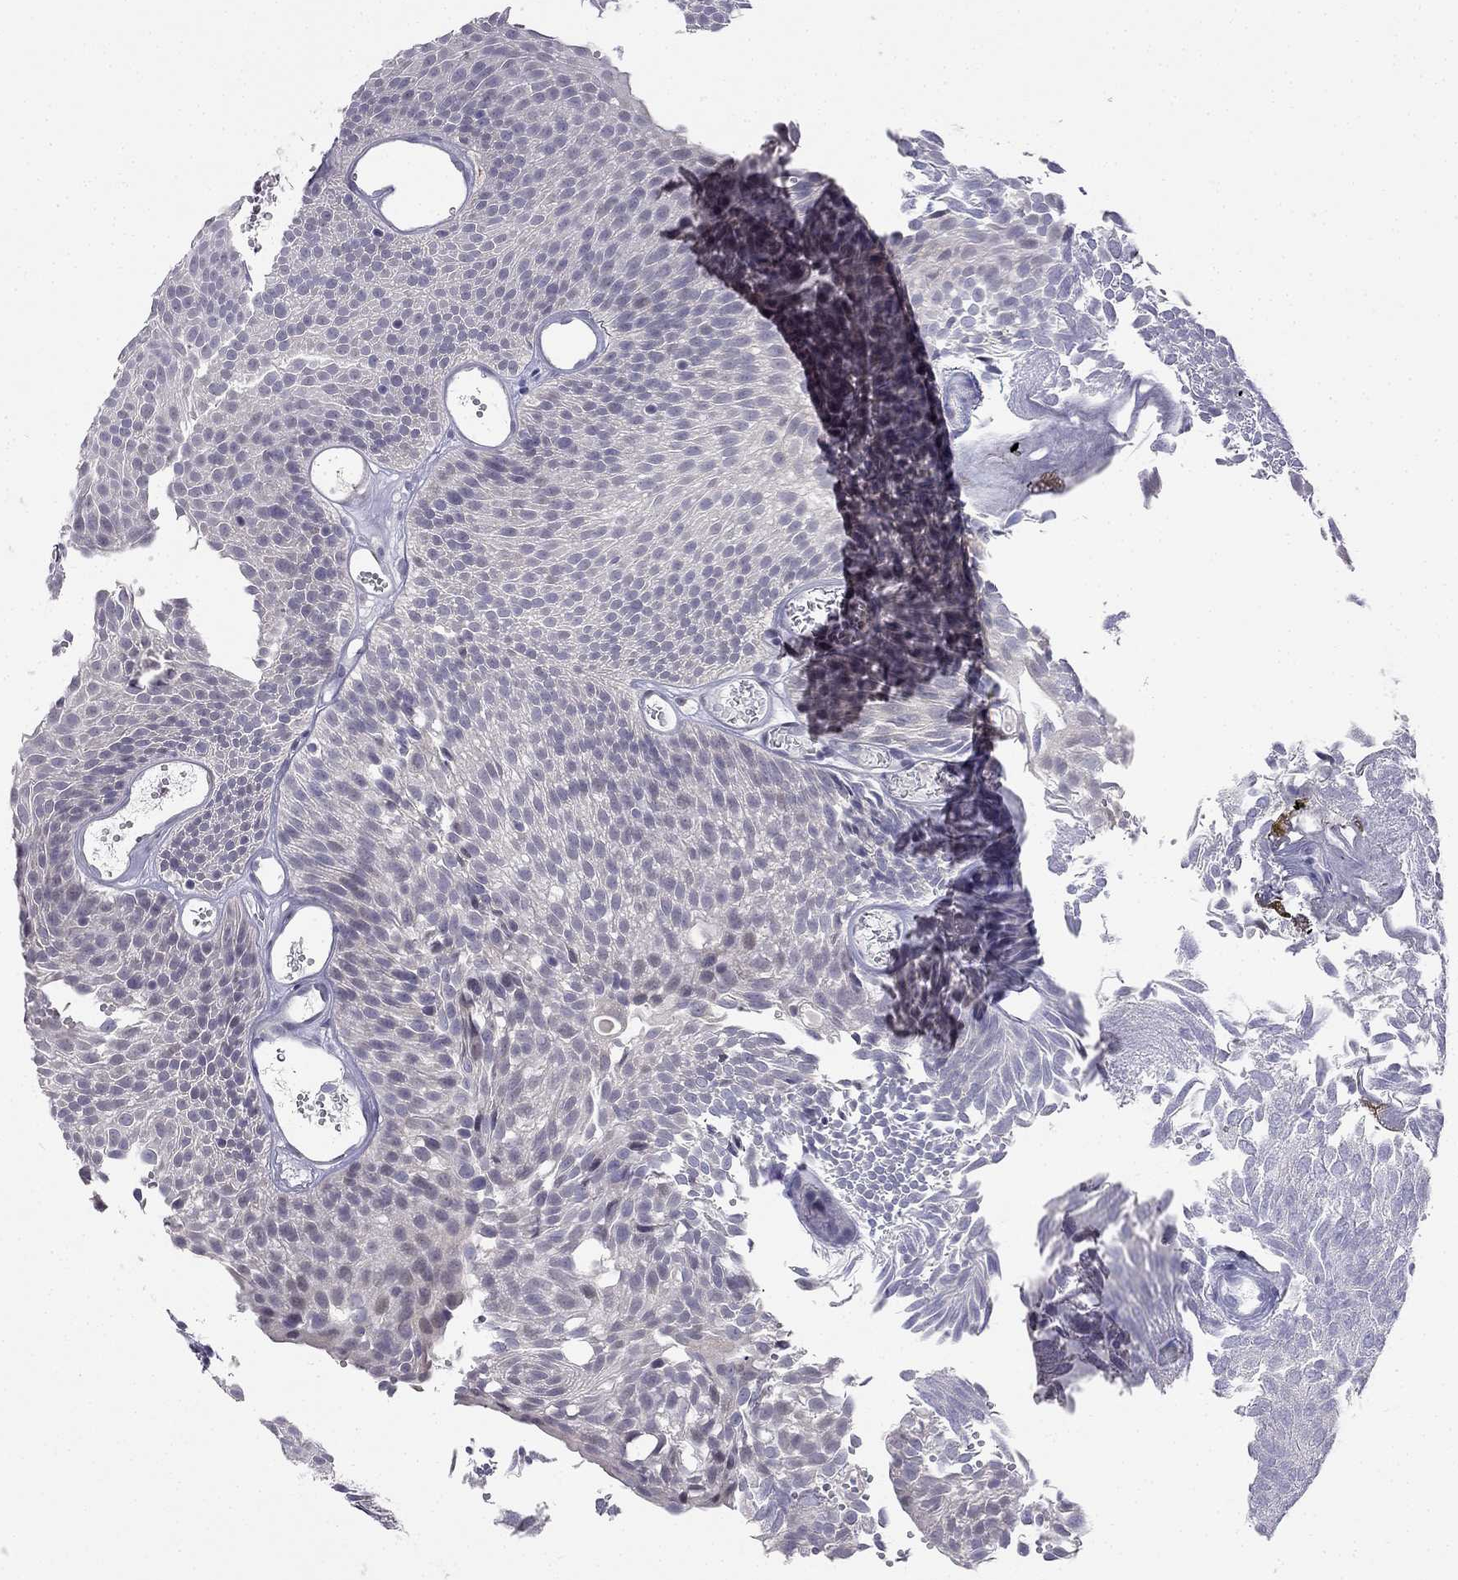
{"staining": {"intensity": "negative", "quantity": "none", "location": "none"}, "tissue": "urothelial cancer", "cell_type": "Tumor cells", "image_type": "cancer", "snomed": [{"axis": "morphology", "description": "Urothelial carcinoma, Low grade"}, {"axis": "topography", "description": "Urinary bladder"}], "caption": "Tumor cells are negative for brown protein staining in urothelial carcinoma (low-grade).", "gene": "C16orf89", "patient": {"sex": "male", "age": 52}}